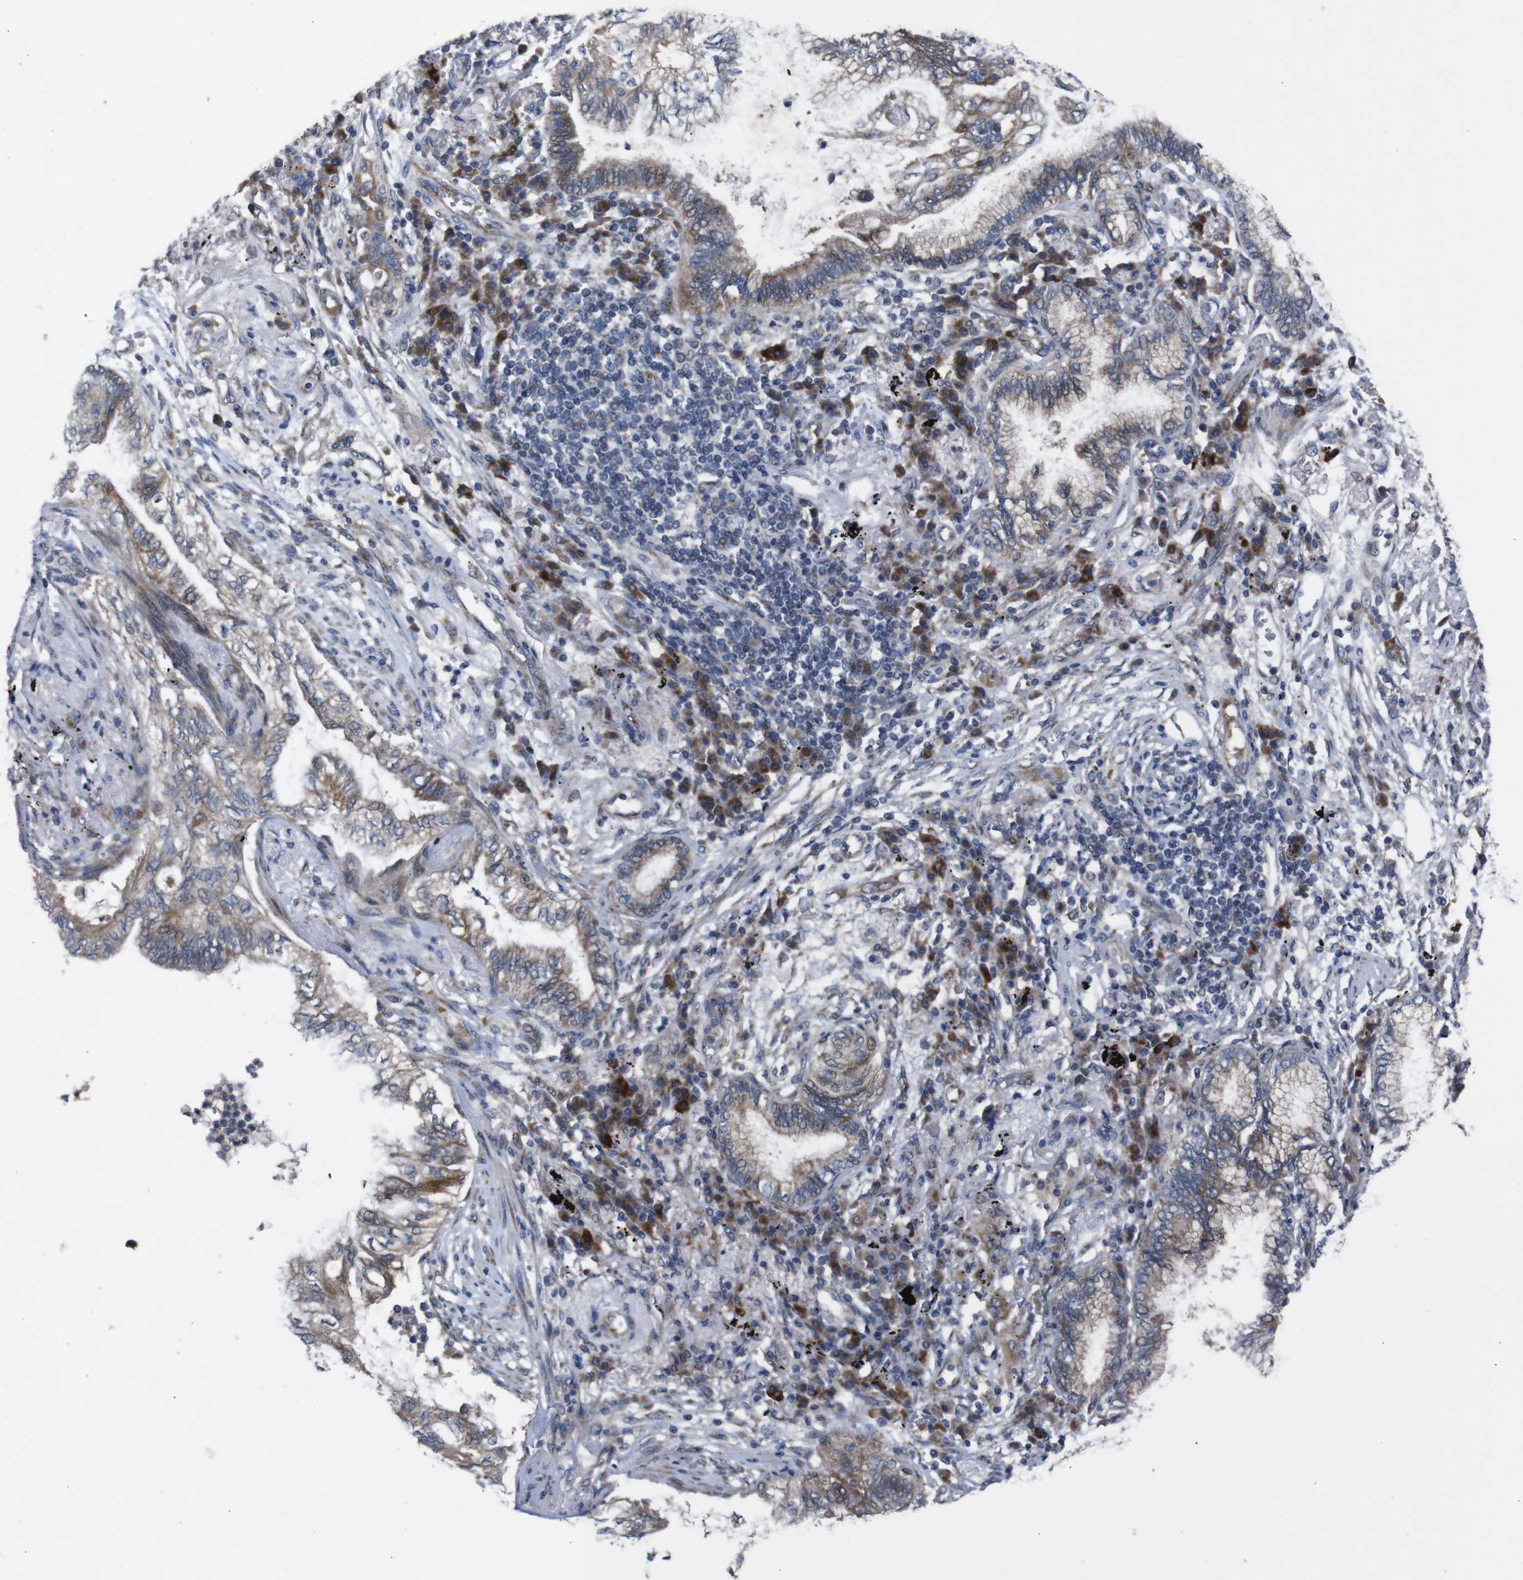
{"staining": {"intensity": "moderate", "quantity": "25%-75%", "location": "cytoplasmic/membranous"}, "tissue": "lung cancer", "cell_type": "Tumor cells", "image_type": "cancer", "snomed": [{"axis": "morphology", "description": "Normal tissue, NOS"}, {"axis": "morphology", "description": "Adenocarcinoma, NOS"}, {"axis": "topography", "description": "Bronchus"}, {"axis": "topography", "description": "Lung"}], "caption": "A brown stain labels moderate cytoplasmic/membranous expression of a protein in lung cancer (adenocarcinoma) tumor cells. (DAB (3,3'-diaminobenzidine) = brown stain, brightfield microscopy at high magnification).", "gene": "CHST10", "patient": {"sex": "female", "age": 70}}